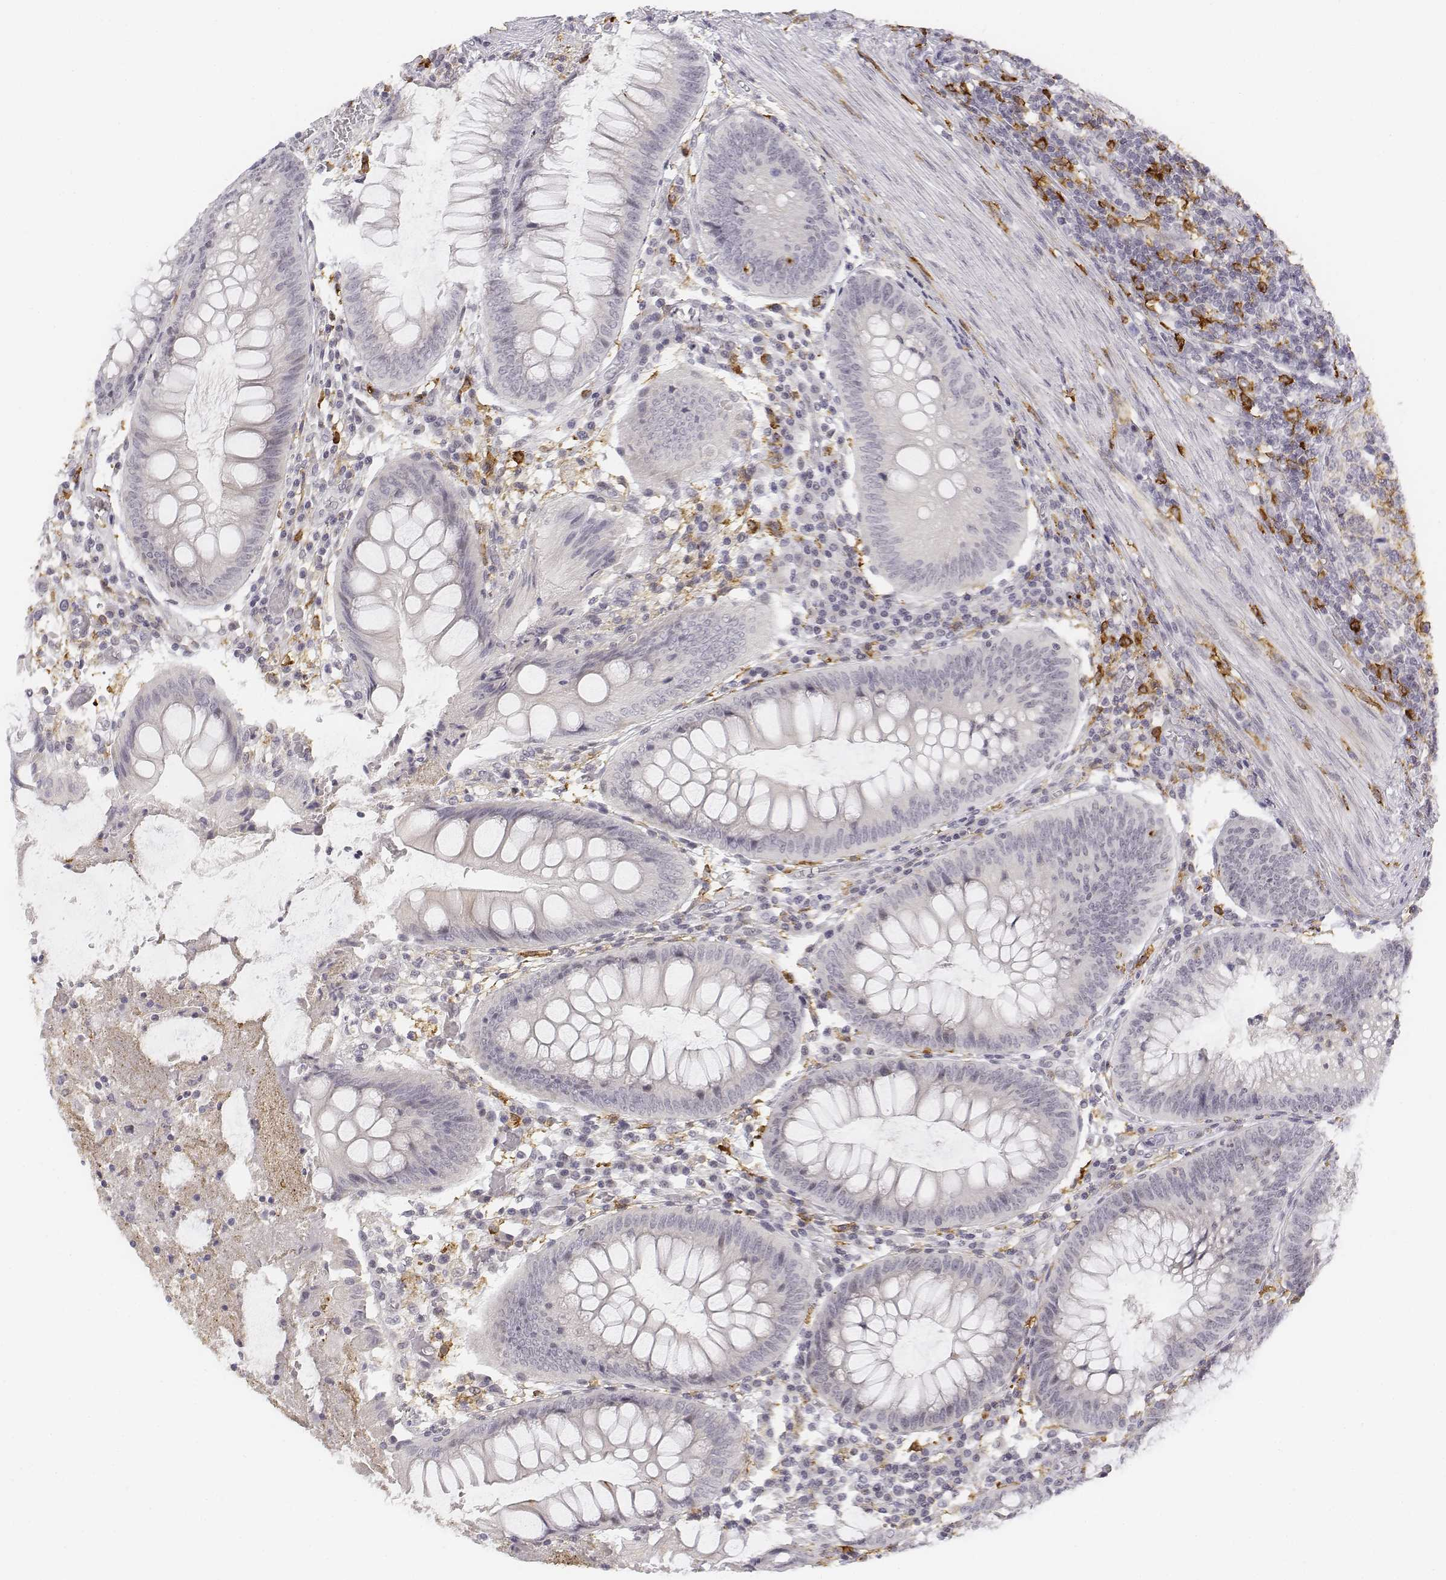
{"staining": {"intensity": "negative", "quantity": "none", "location": "none"}, "tissue": "appendix", "cell_type": "Glandular cells", "image_type": "normal", "snomed": [{"axis": "morphology", "description": "Normal tissue, NOS"}, {"axis": "morphology", "description": "Inflammation, NOS"}, {"axis": "topography", "description": "Appendix"}], "caption": "High magnification brightfield microscopy of normal appendix stained with DAB (3,3'-diaminobenzidine) (brown) and counterstained with hematoxylin (blue): glandular cells show no significant staining. (Stains: DAB (3,3'-diaminobenzidine) immunohistochemistry (IHC) with hematoxylin counter stain, Microscopy: brightfield microscopy at high magnification).", "gene": "CD14", "patient": {"sex": "male", "age": 16}}